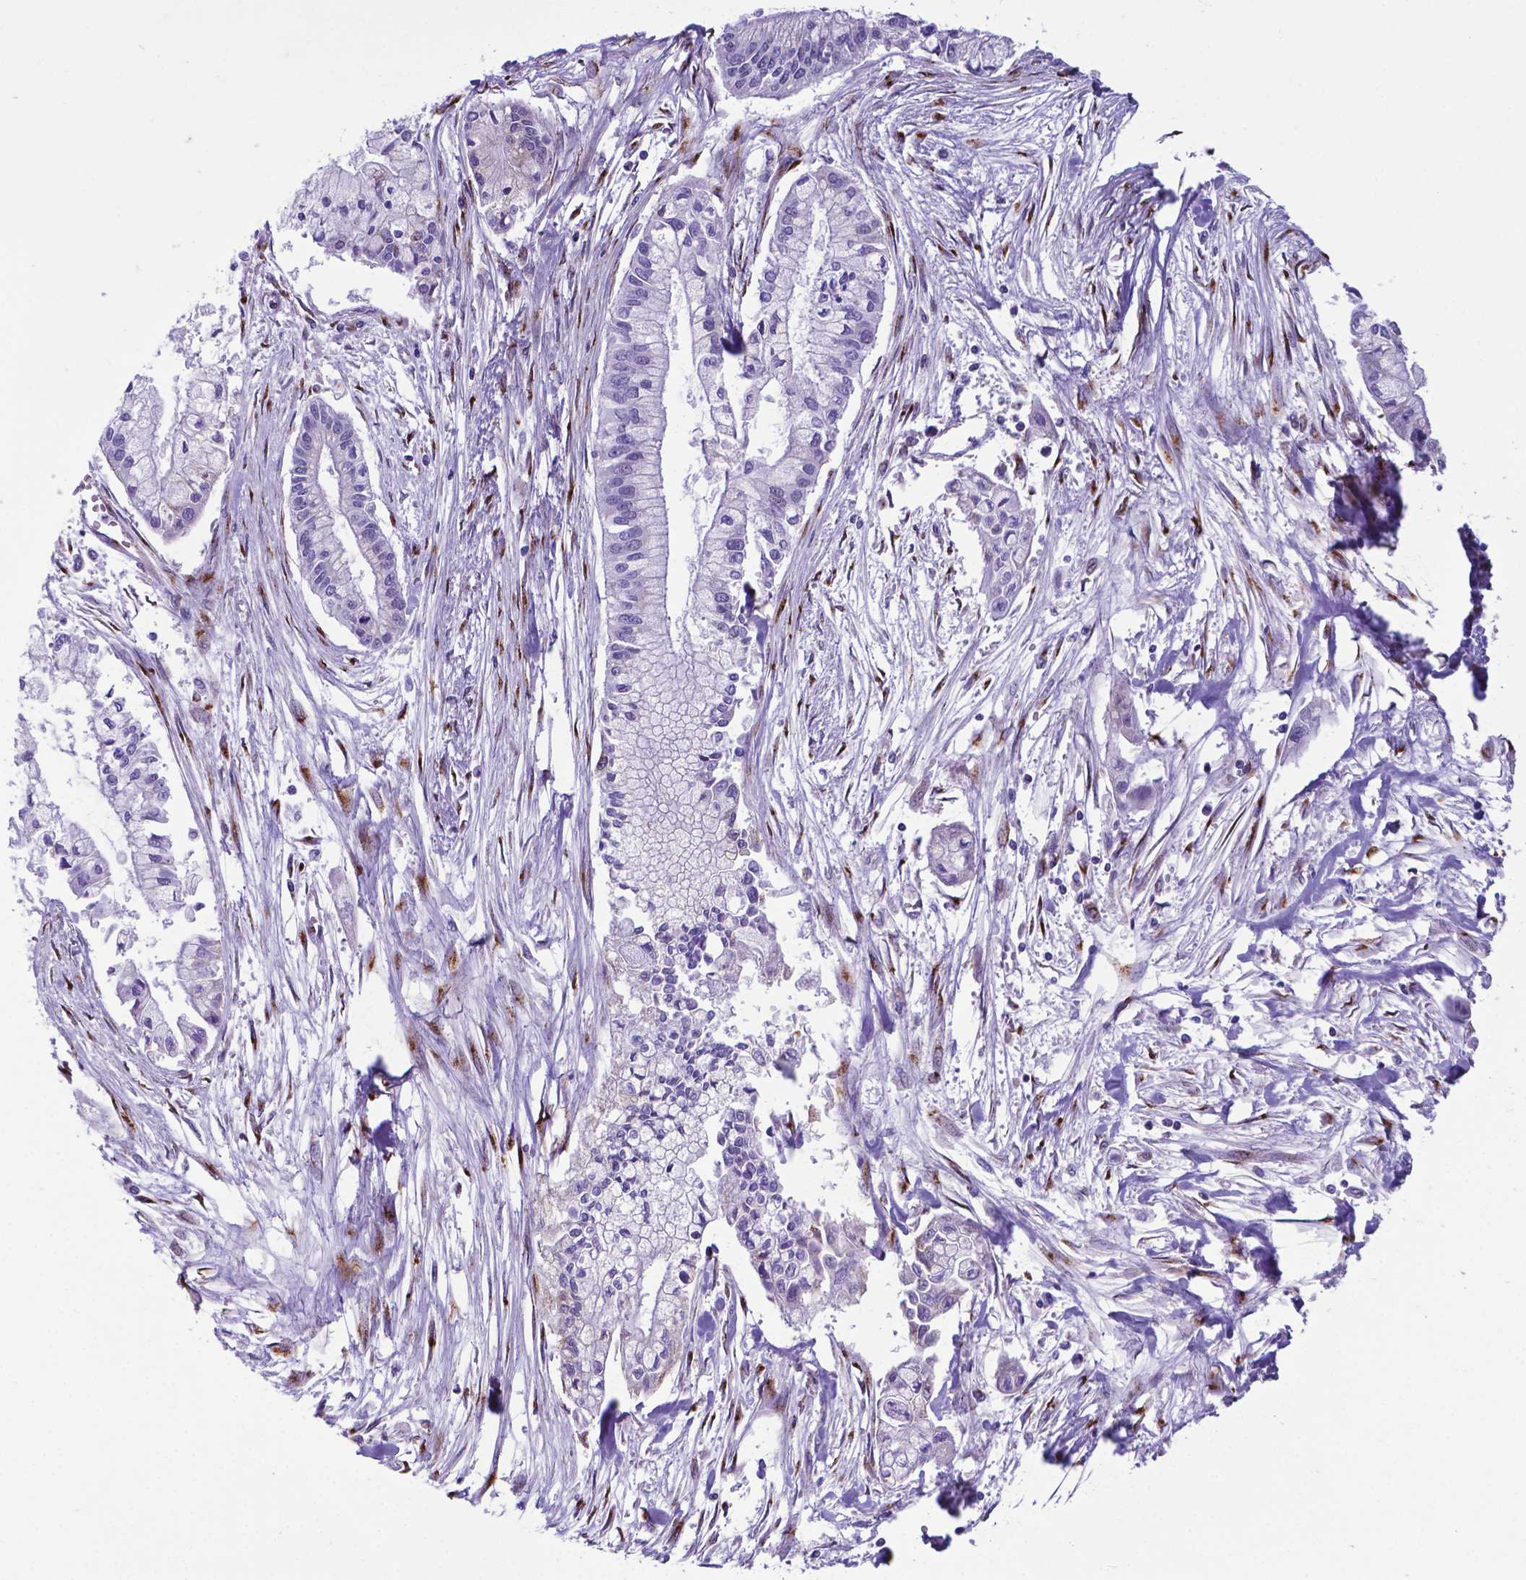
{"staining": {"intensity": "negative", "quantity": "none", "location": "none"}, "tissue": "pancreatic cancer", "cell_type": "Tumor cells", "image_type": "cancer", "snomed": [{"axis": "morphology", "description": "Adenocarcinoma, NOS"}, {"axis": "topography", "description": "Pancreas"}], "caption": "A histopathology image of adenocarcinoma (pancreatic) stained for a protein shows no brown staining in tumor cells. The staining is performed using DAB brown chromogen with nuclei counter-stained in using hematoxylin.", "gene": "MRPL10", "patient": {"sex": "male", "age": 54}}